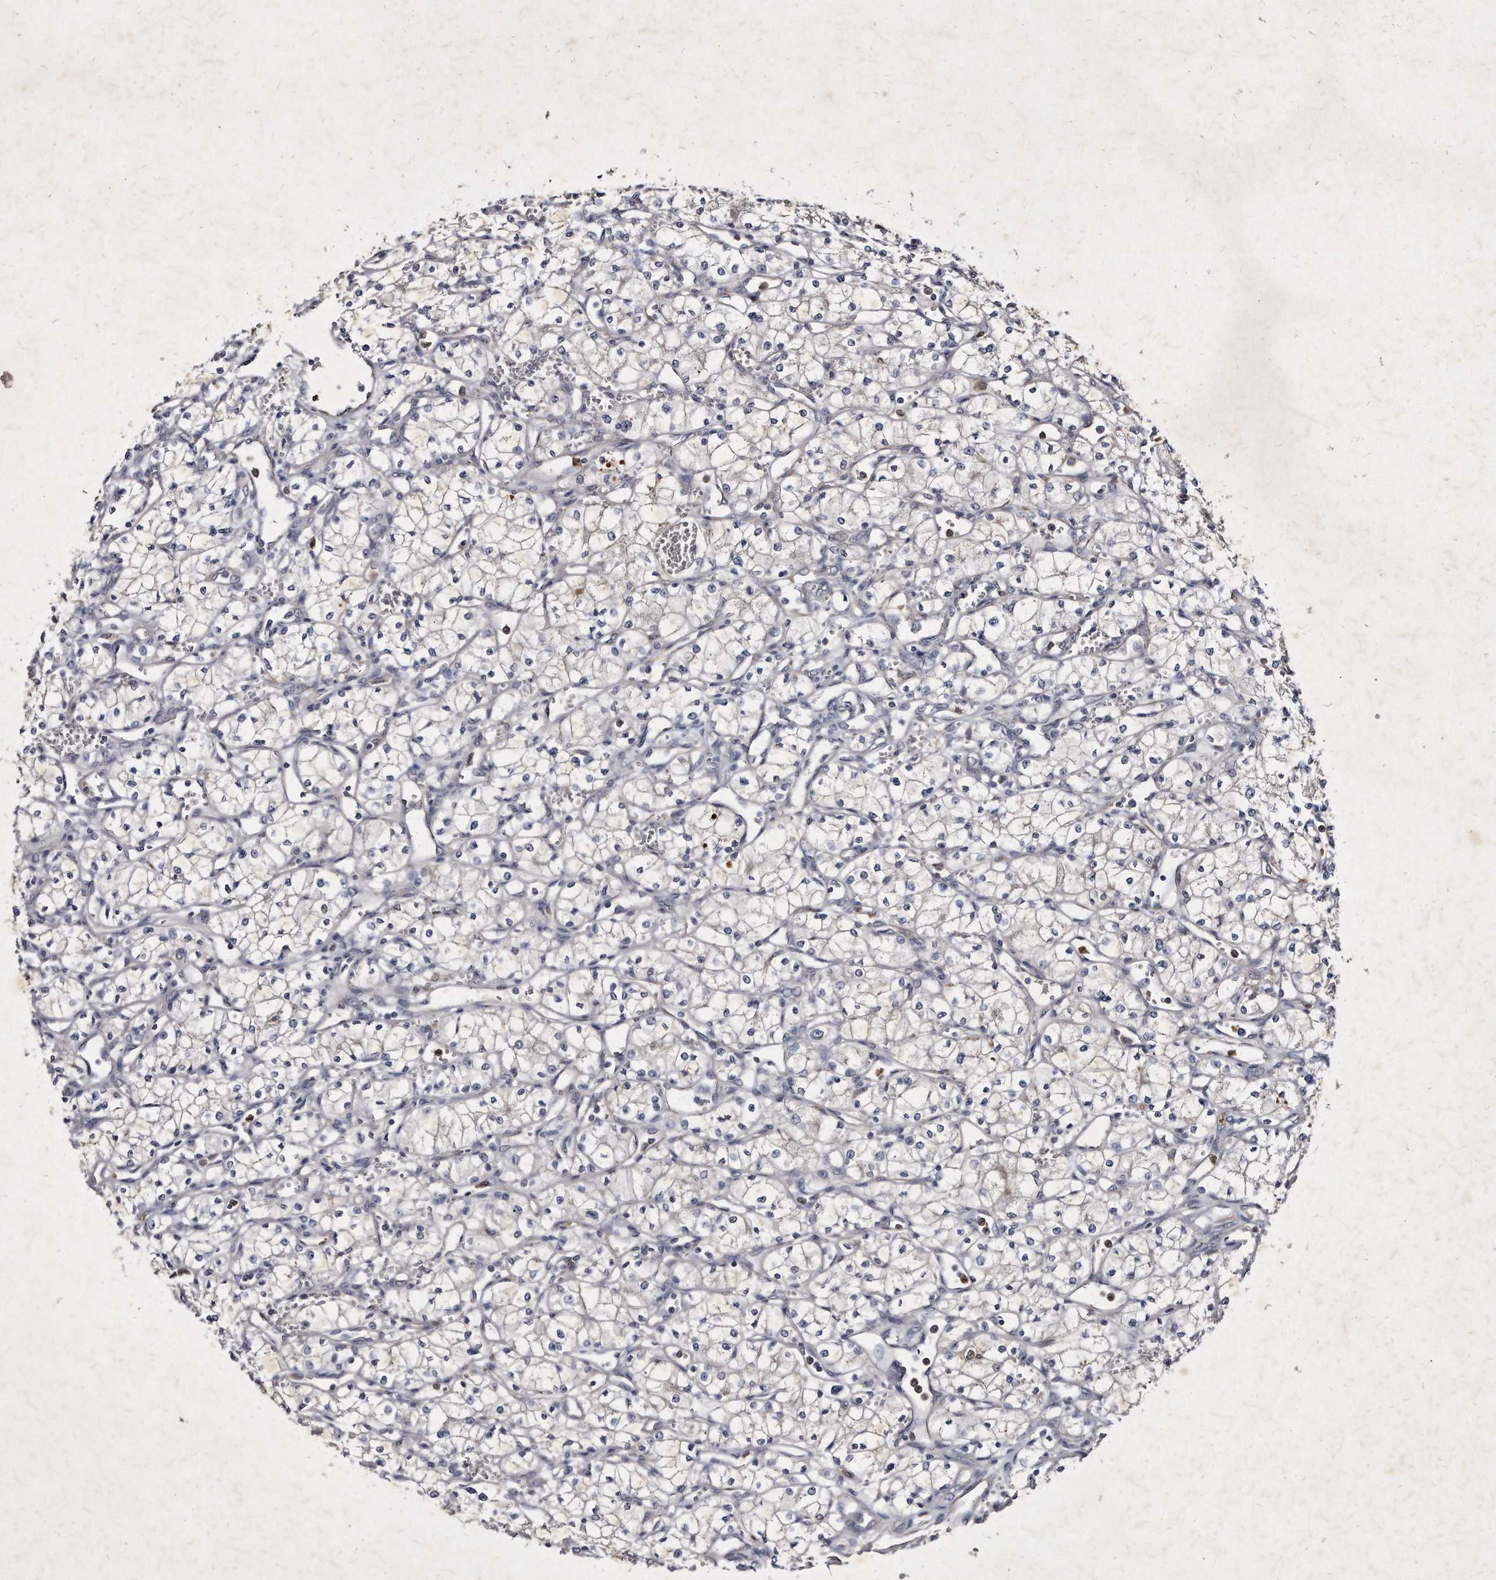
{"staining": {"intensity": "negative", "quantity": "none", "location": "none"}, "tissue": "renal cancer", "cell_type": "Tumor cells", "image_type": "cancer", "snomed": [{"axis": "morphology", "description": "Adenocarcinoma, NOS"}, {"axis": "topography", "description": "Kidney"}], "caption": "A micrograph of renal cancer stained for a protein demonstrates no brown staining in tumor cells. (IHC, brightfield microscopy, high magnification).", "gene": "KLHDC3", "patient": {"sex": "male", "age": 59}}